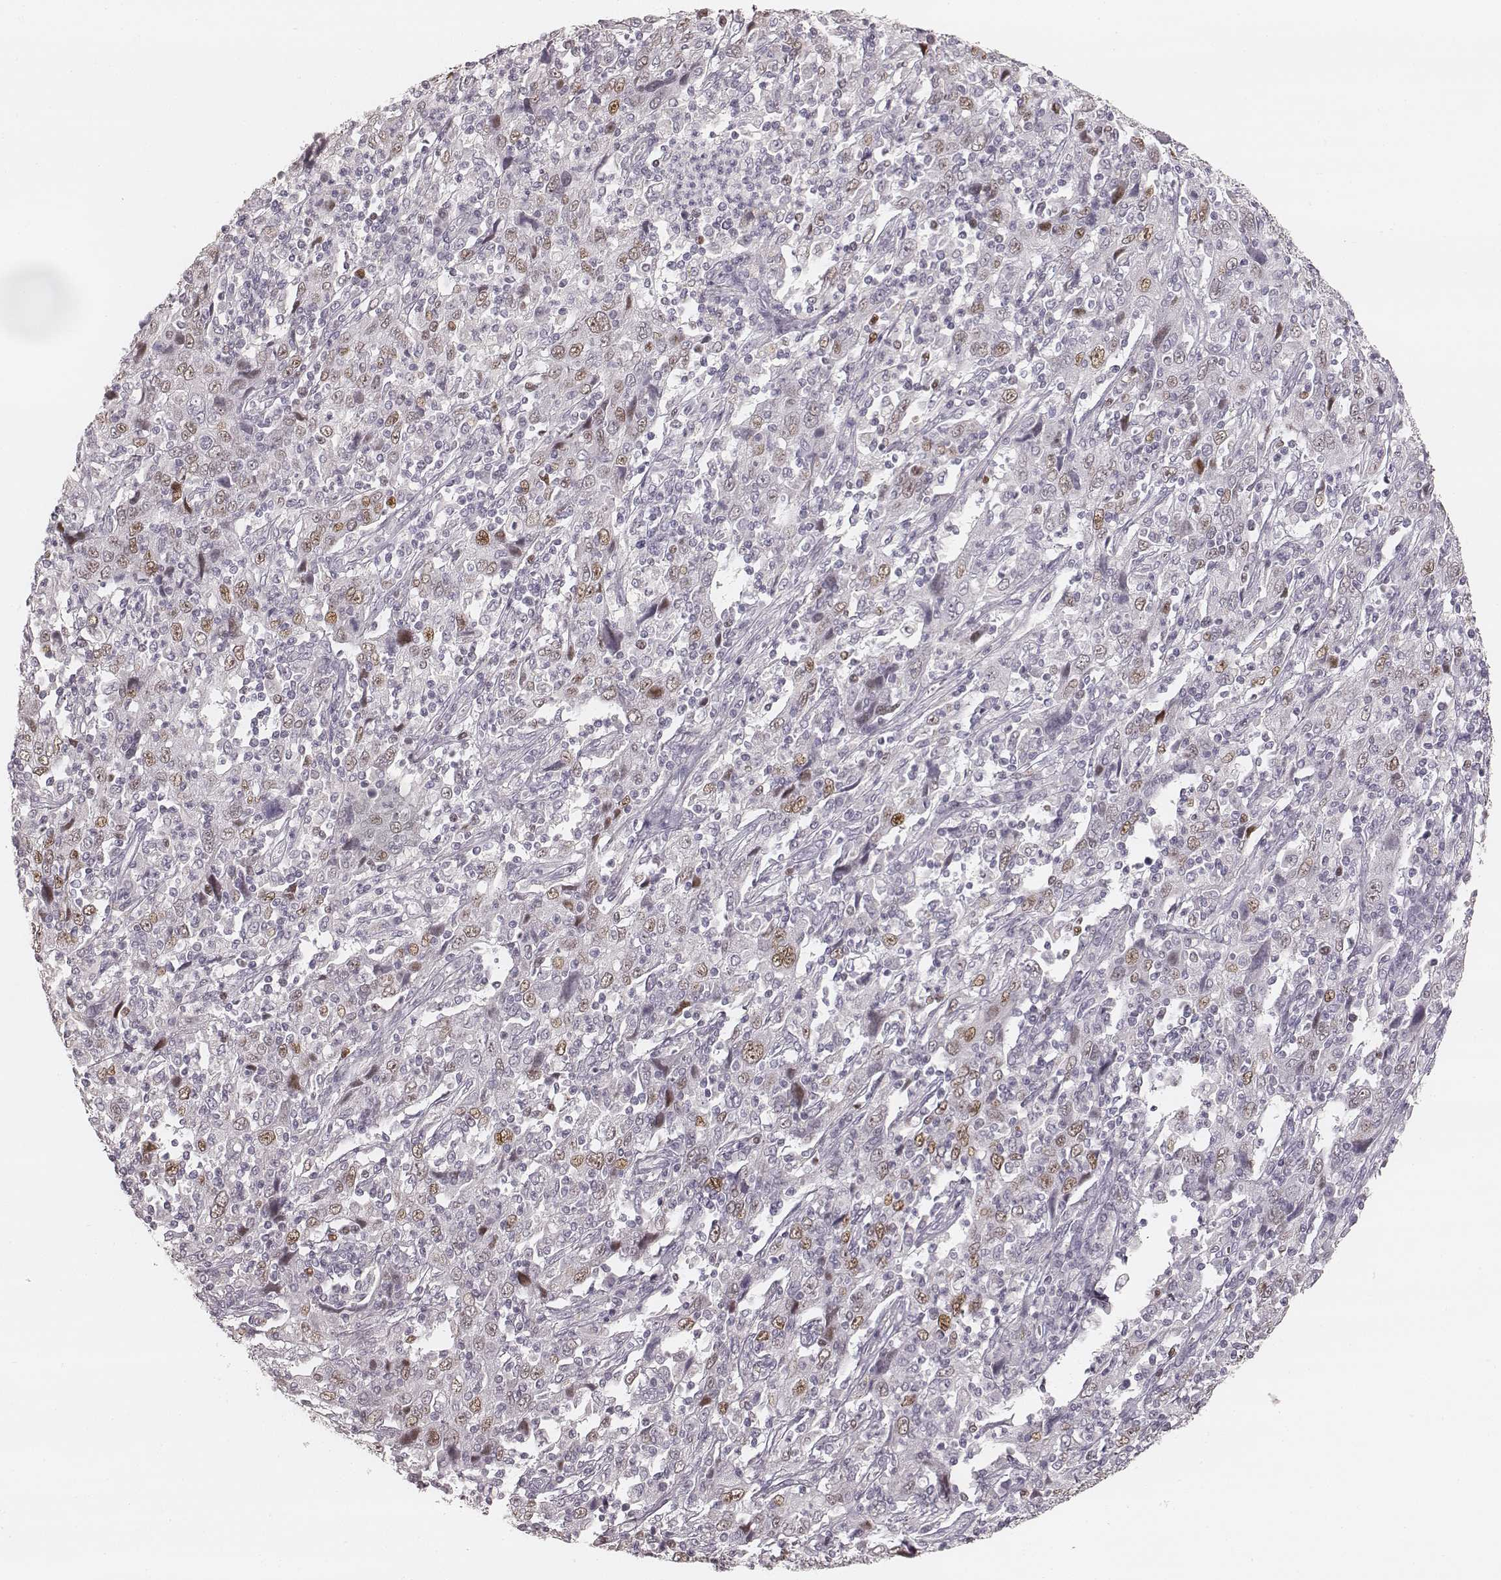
{"staining": {"intensity": "weak", "quantity": "<25%", "location": "nuclear"}, "tissue": "cervical cancer", "cell_type": "Tumor cells", "image_type": "cancer", "snomed": [{"axis": "morphology", "description": "Squamous cell carcinoma, NOS"}, {"axis": "topography", "description": "Cervix"}], "caption": "Immunohistochemistry (IHC) of squamous cell carcinoma (cervical) demonstrates no positivity in tumor cells.", "gene": "TEX37", "patient": {"sex": "female", "age": 46}}